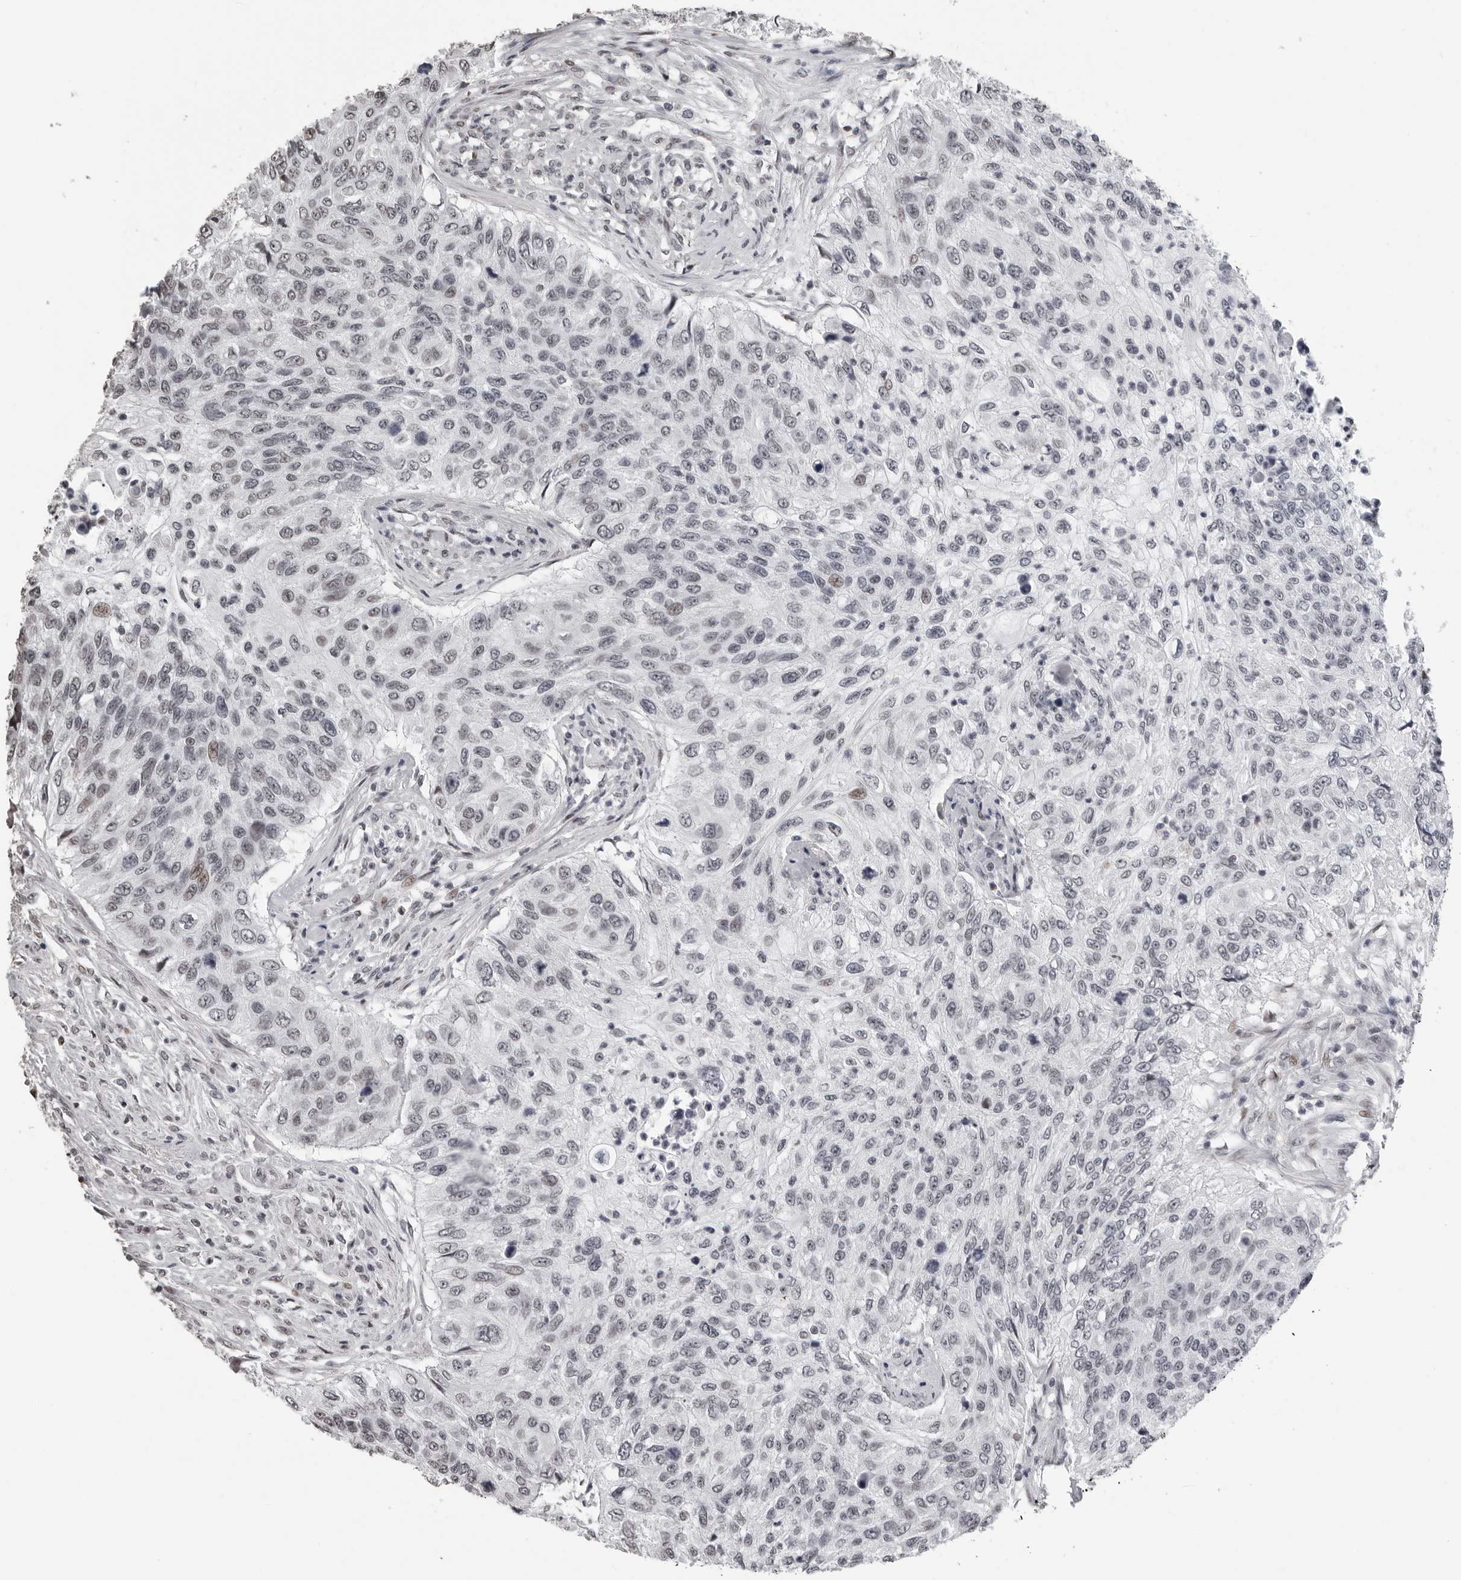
{"staining": {"intensity": "negative", "quantity": "none", "location": "none"}, "tissue": "urothelial cancer", "cell_type": "Tumor cells", "image_type": "cancer", "snomed": [{"axis": "morphology", "description": "Urothelial carcinoma, High grade"}, {"axis": "topography", "description": "Urinary bladder"}], "caption": "There is no significant staining in tumor cells of urothelial carcinoma (high-grade).", "gene": "ORC1", "patient": {"sex": "female", "age": 60}}